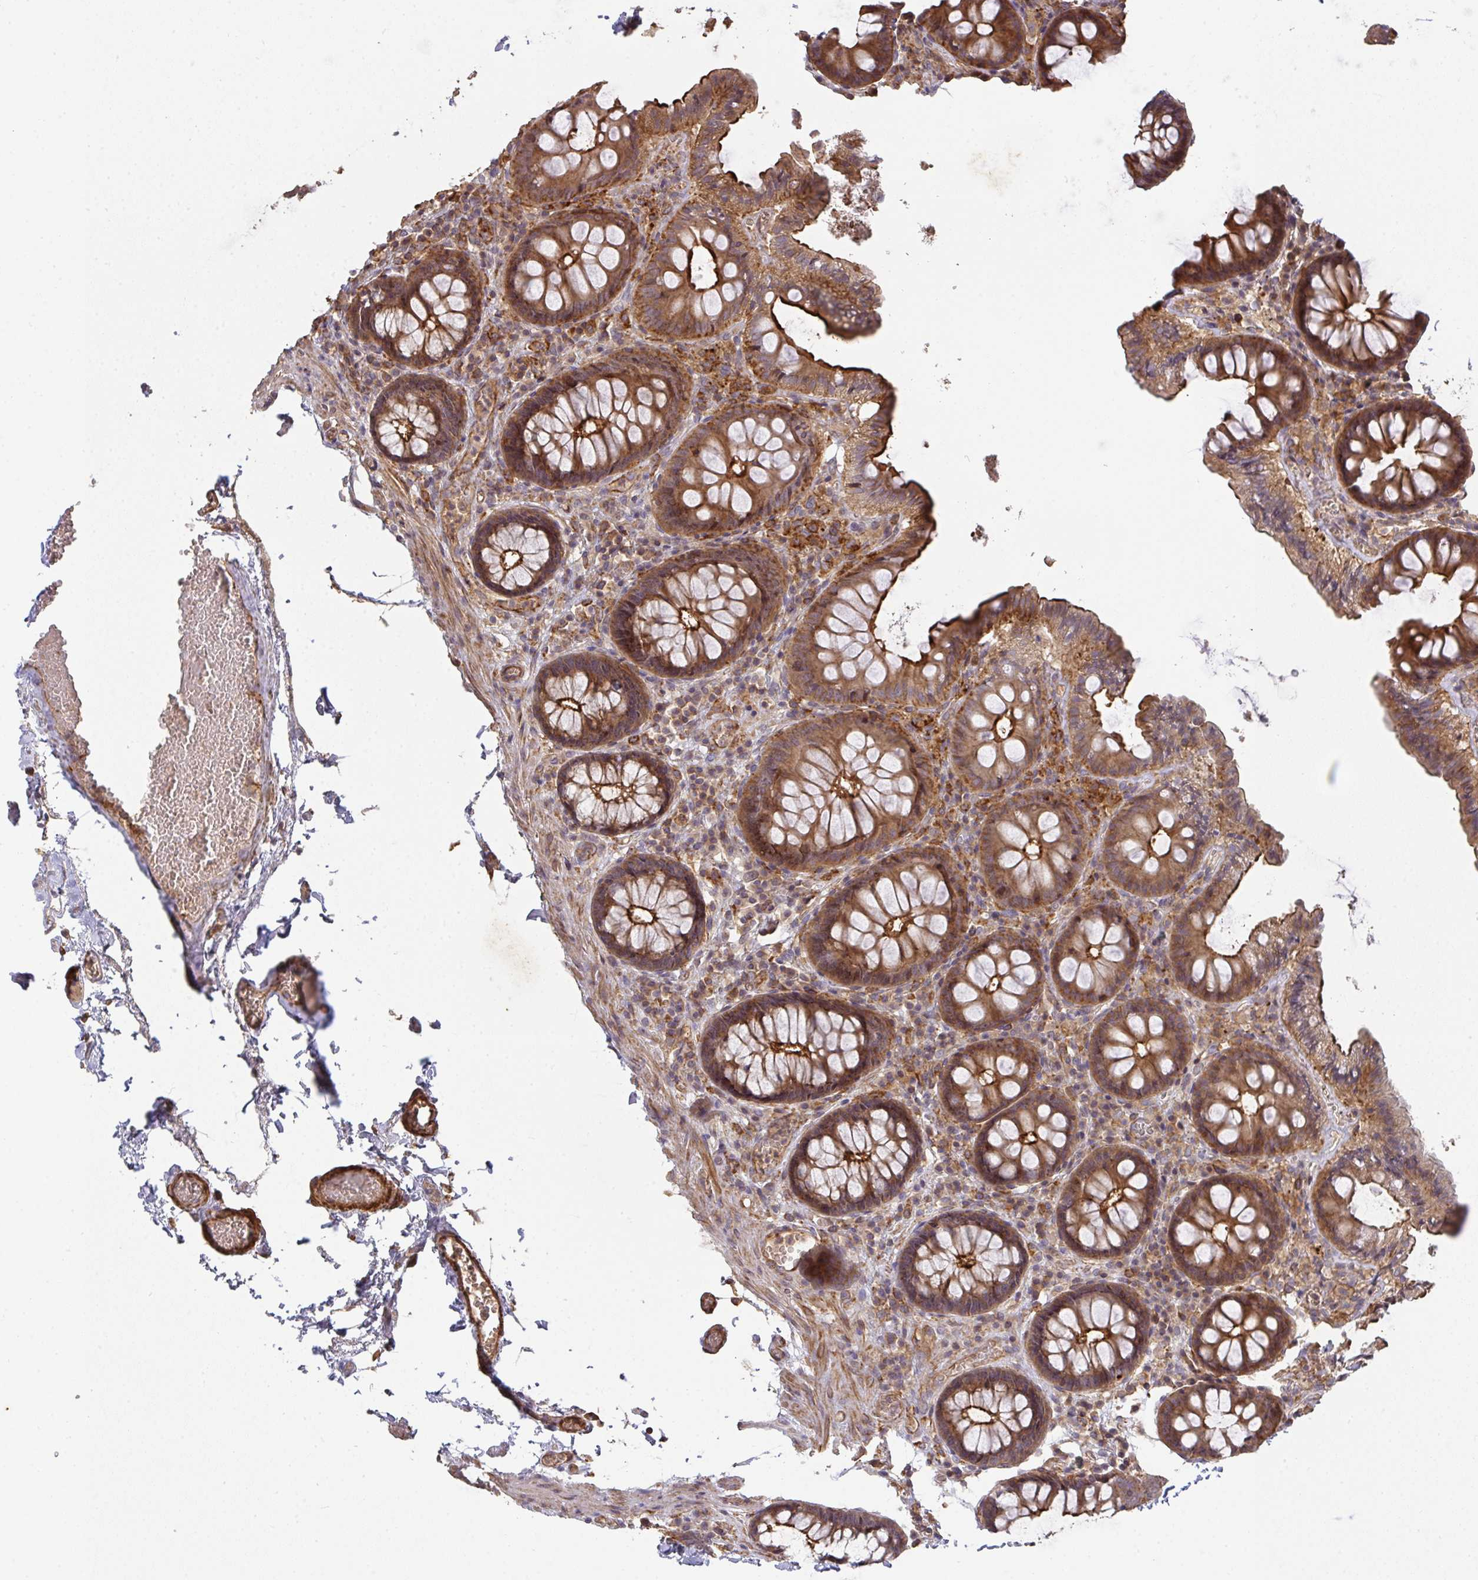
{"staining": {"intensity": "moderate", "quantity": ">75%", "location": "cytoplasmic/membranous"}, "tissue": "colon", "cell_type": "Endothelial cells", "image_type": "normal", "snomed": [{"axis": "morphology", "description": "Normal tissue, NOS"}, {"axis": "topography", "description": "Colon"}, {"axis": "topography", "description": "Peripheral nerve tissue"}], "caption": "Immunohistochemistry of unremarkable colon shows medium levels of moderate cytoplasmic/membranous positivity in about >75% of endothelial cells.", "gene": "TNMD", "patient": {"sex": "male", "age": 84}}